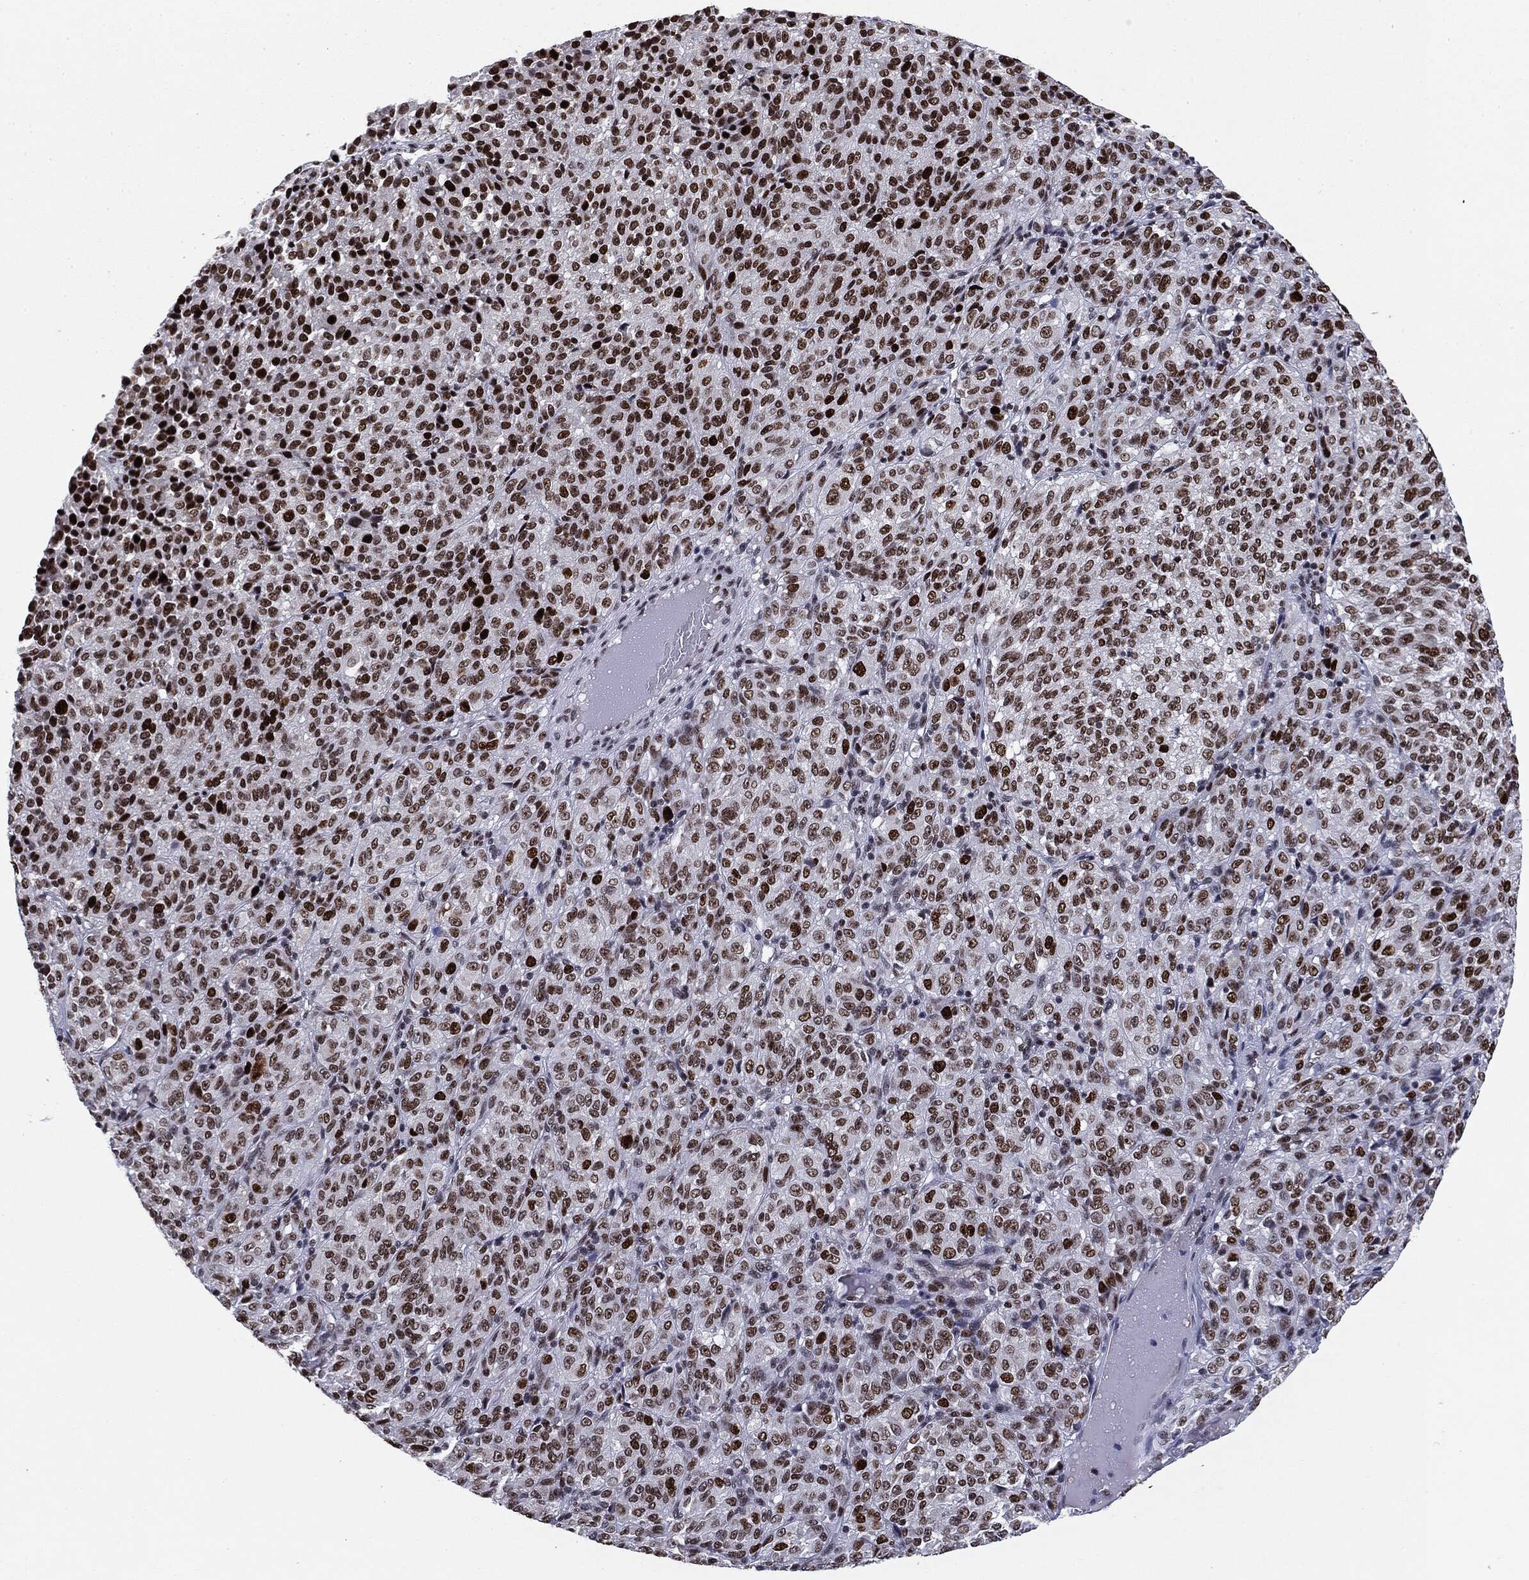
{"staining": {"intensity": "strong", "quantity": ">75%", "location": "nuclear"}, "tissue": "melanoma", "cell_type": "Tumor cells", "image_type": "cancer", "snomed": [{"axis": "morphology", "description": "Malignant melanoma, Metastatic site"}, {"axis": "topography", "description": "Brain"}], "caption": "Malignant melanoma (metastatic site) tissue exhibits strong nuclear expression in approximately >75% of tumor cells Using DAB (brown) and hematoxylin (blue) stains, captured at high magnification using brightfield microscopy.", "gene": "MDC1", "patient": {"sex": "female", "age": 56}}